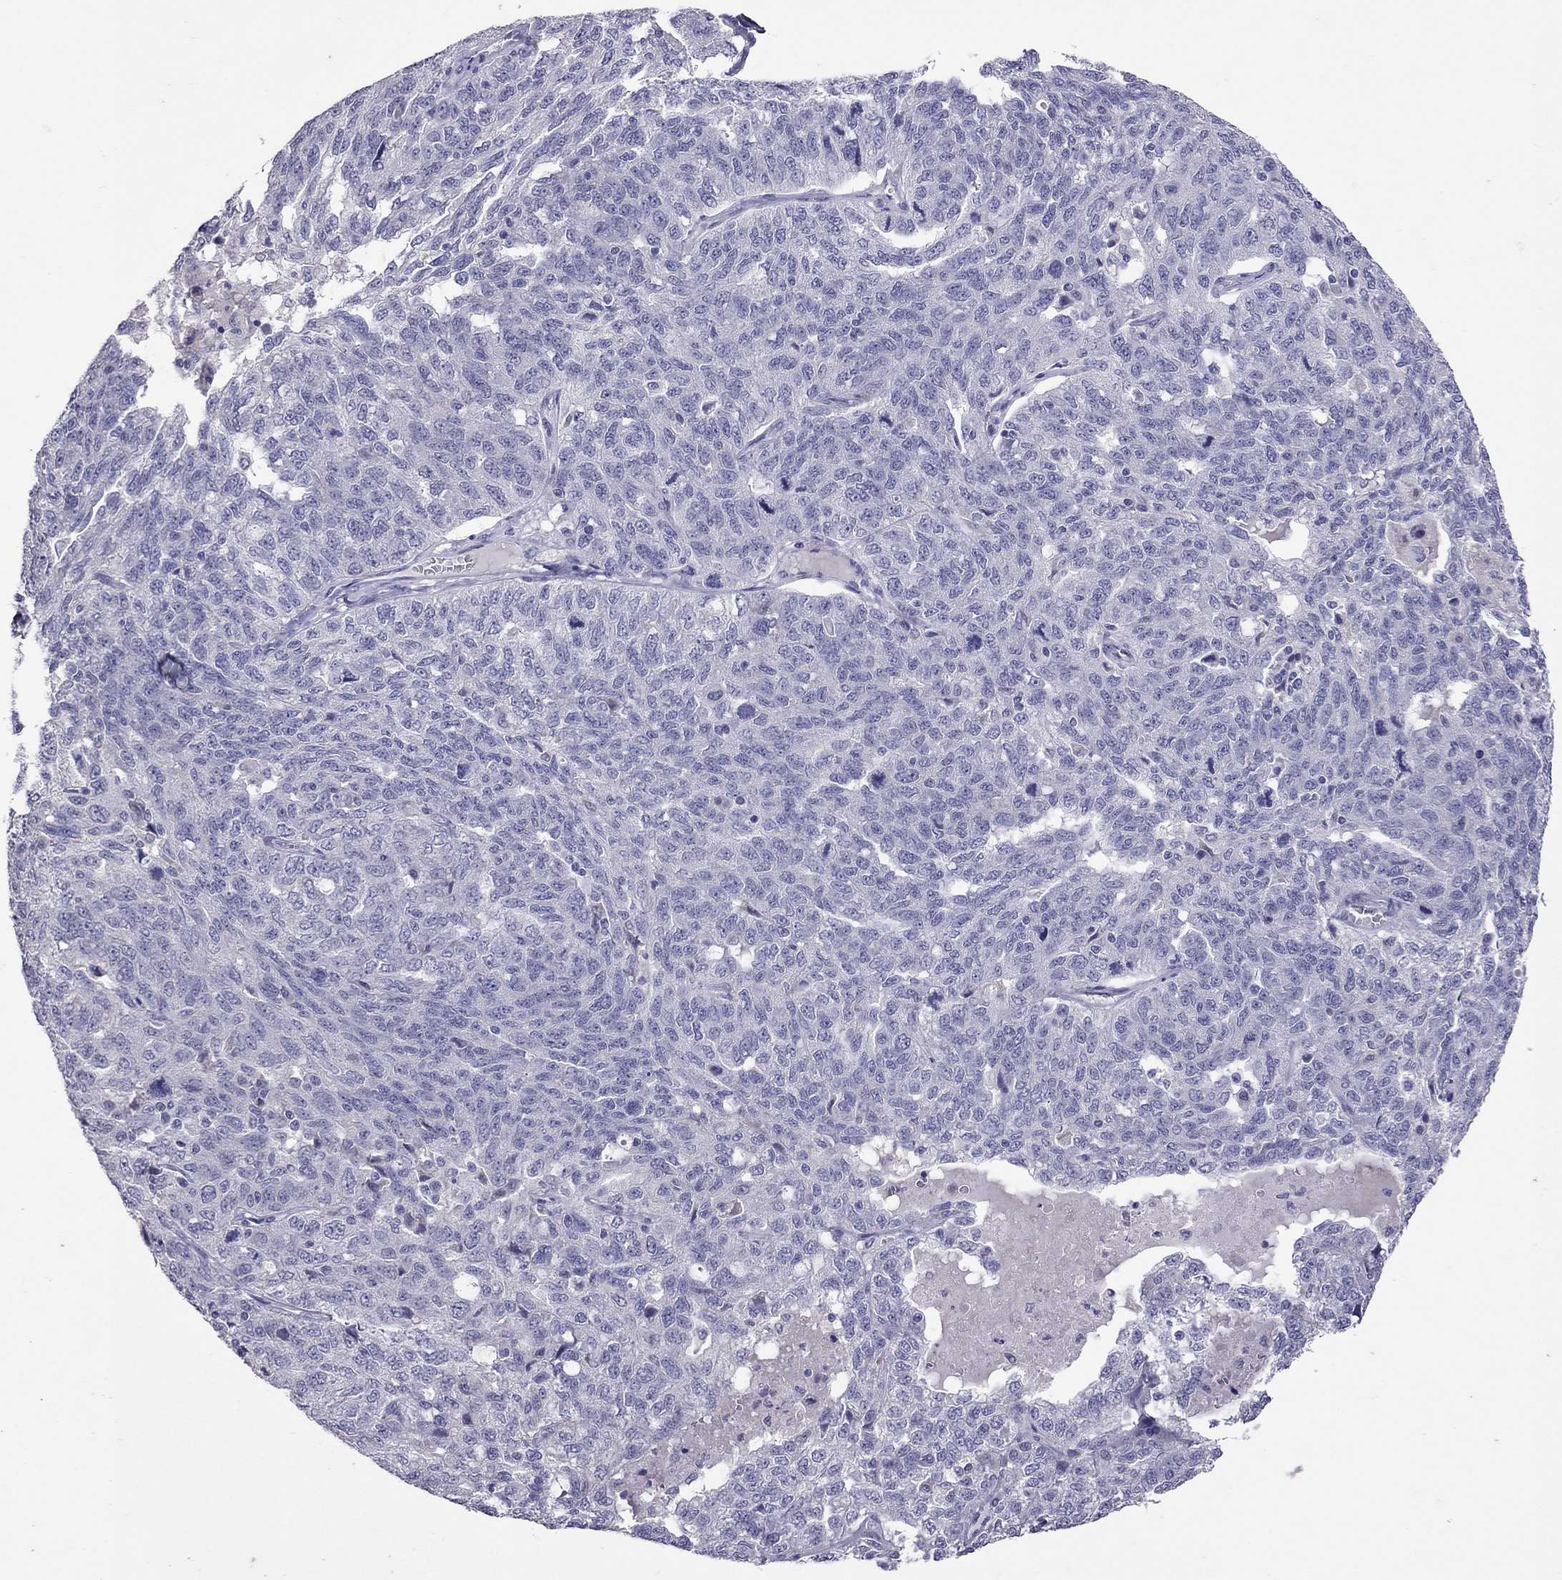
{"staining": {"intensity": "negative", "quantity": "none", "location": "none"}, "tissue": "ovarian cancer", "cell_type": "Tumor cells", "image_type": "cancer", "snomed": [{"axis": "morphology", "description": "Cystadenocarcinoma, serous, NOS"}, {"axis": "topography", "description": "Ovary"}], "caption": "High power microscopy photomicrograph of an immunohistochemistry (IHC) photomicrograph of serous cystadenocarcinoma (ovarian), revealing no significant expression in tumor cells.", "gene": "SLAMF1", "patient": {"sex": "female", "age": 71}}